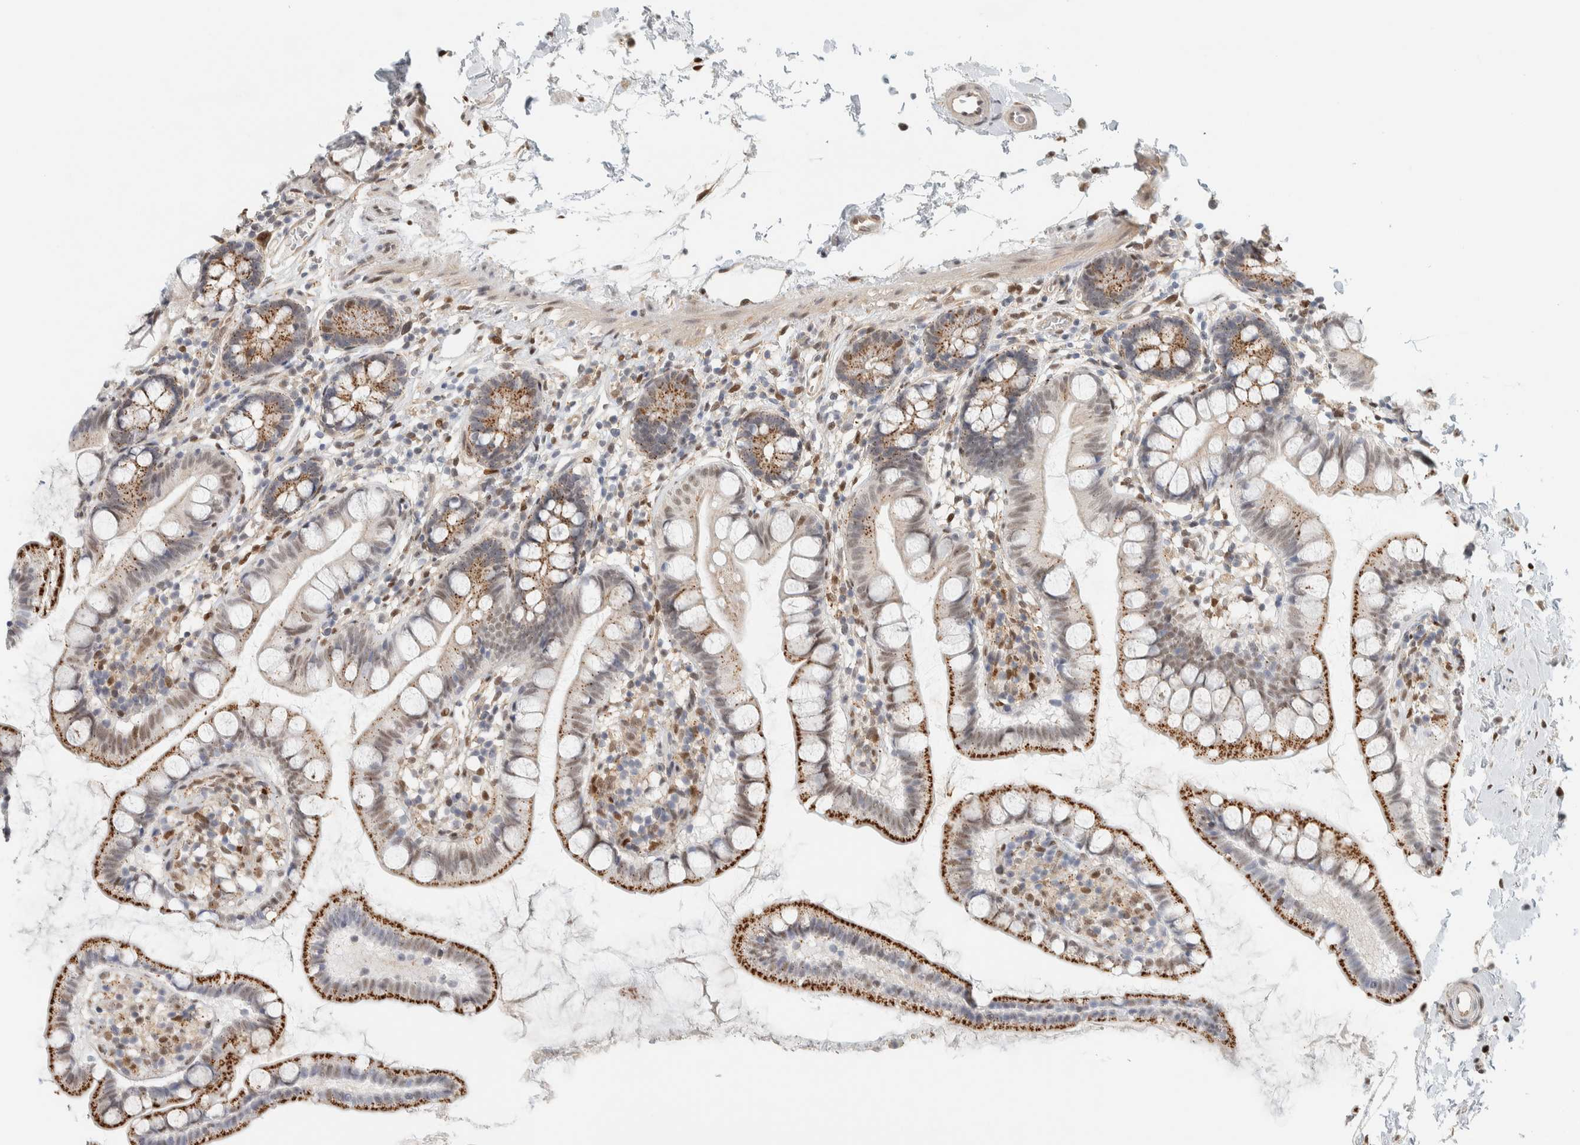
{"staining": {"intensity": "moderate", "quantity": "25%-75%", "location": "cytoplasmic/membranous"}, "tissue": "small intestine", "cell_type": "Glandular cells", "image_type": "normal", "snomed": [{"axis": "morphology", "description": "Normal tissue, NOS"}, {"axis": "topography", "description": "Small intestine"}], "caption": "A medium amount of moderate cytoplasmic/membranous positivity is seen in about 25%-75% of glandular cells in benign small intestine. (DAB IHC with brightfield microscopy, high magnification).", "gene": "TFE3", "patient": {"sex": "female", "age": 84}}